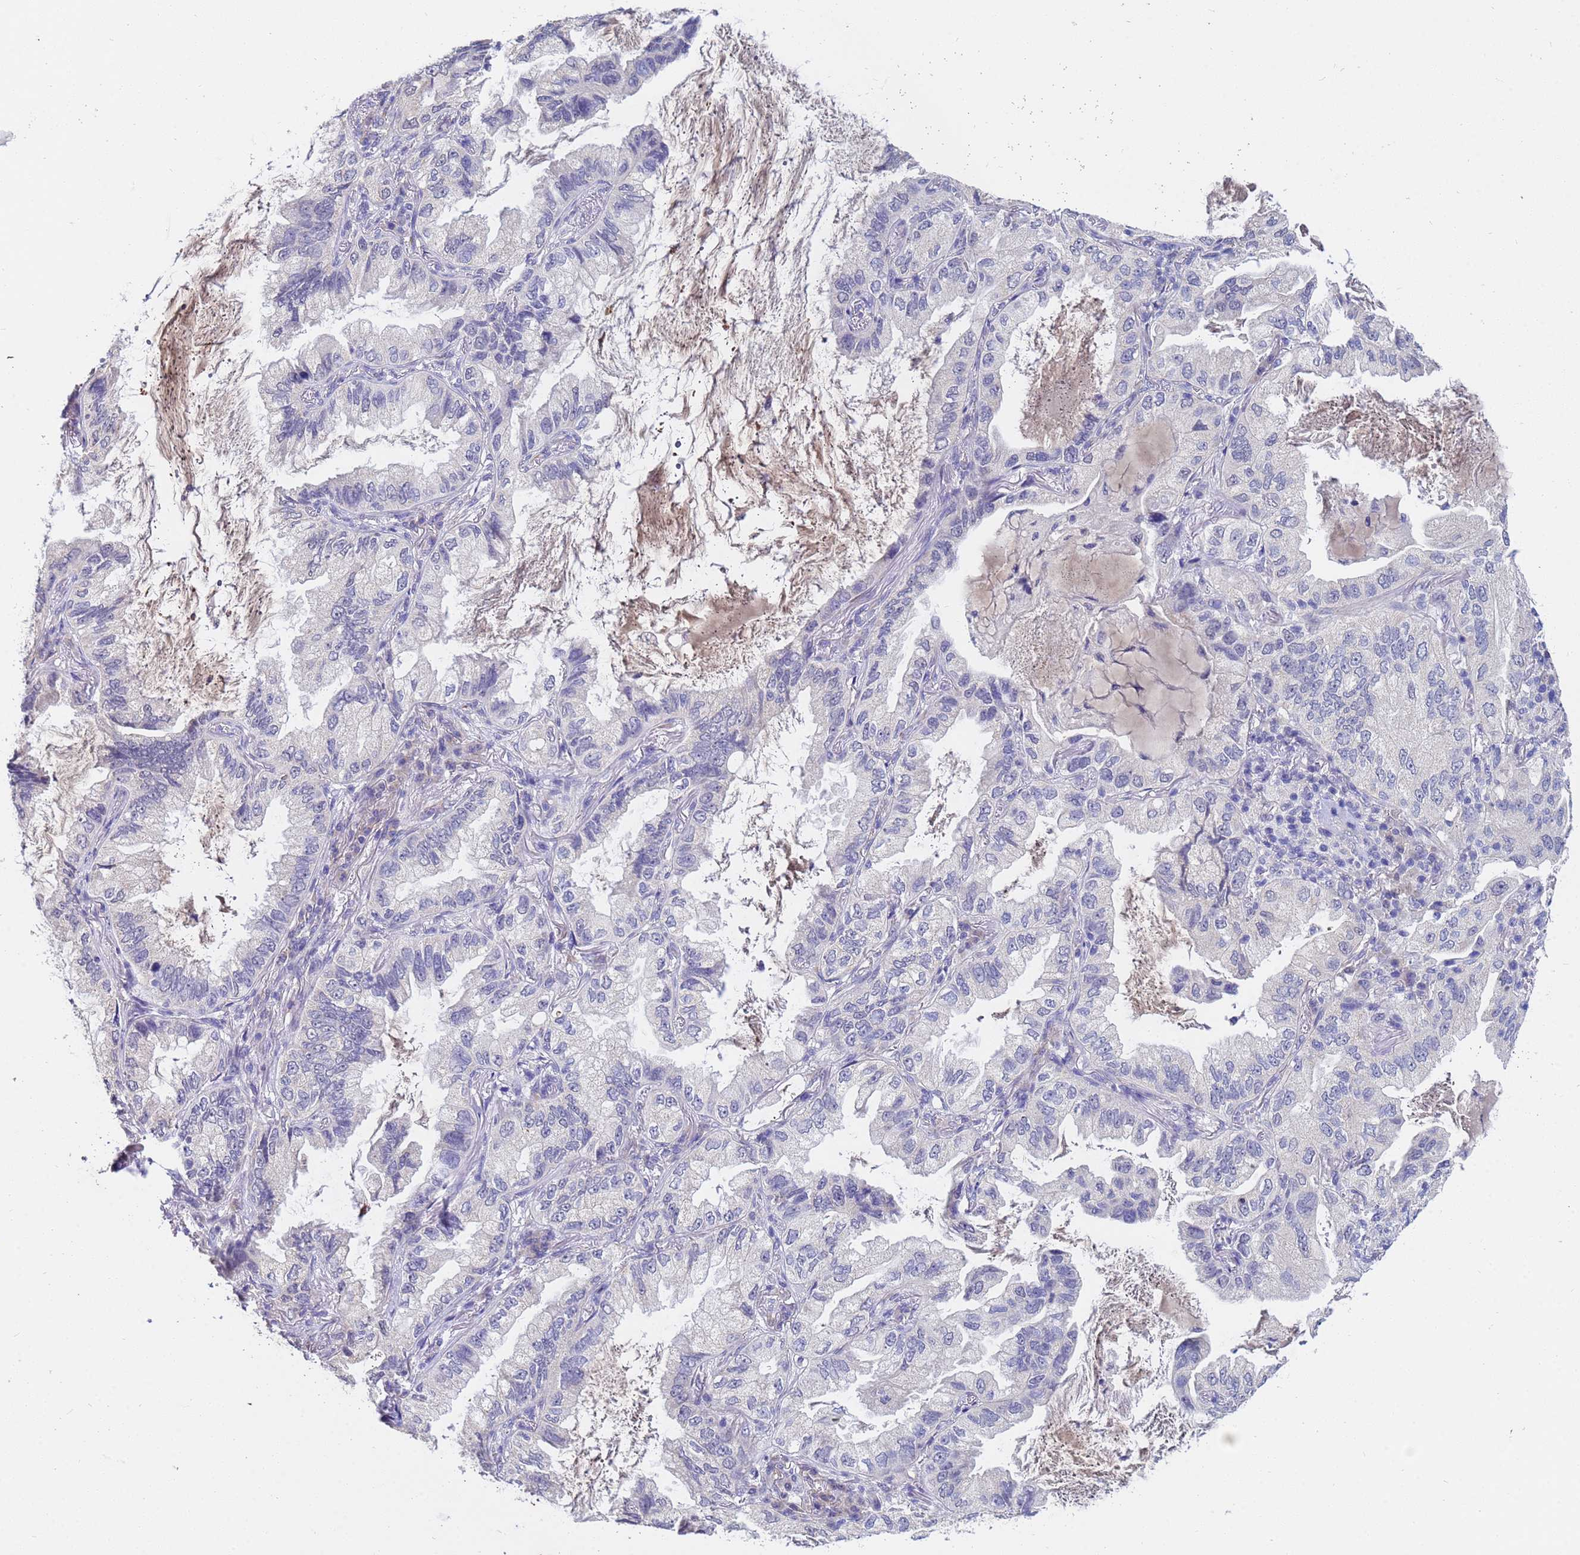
{"staining": {"intensity": "negative", "quantity": "none", "location": "none"}, "tissue": "lung cancer", "cell_type": "Tumor cells", "image_type": "cancer", "snomed": [{"axis": "morphology", "description": "Adenocarcinoma, NOS"}, {"axis": "topography", "description": "Lung"}], "caption": "DAB (3,3'-diaminobenzidine) immunohistochemical staining of human lung cancer reveals no significant staining in tumor cells.", "gene": "IHO1", "patient": {"sex": "female", "age": 69}}